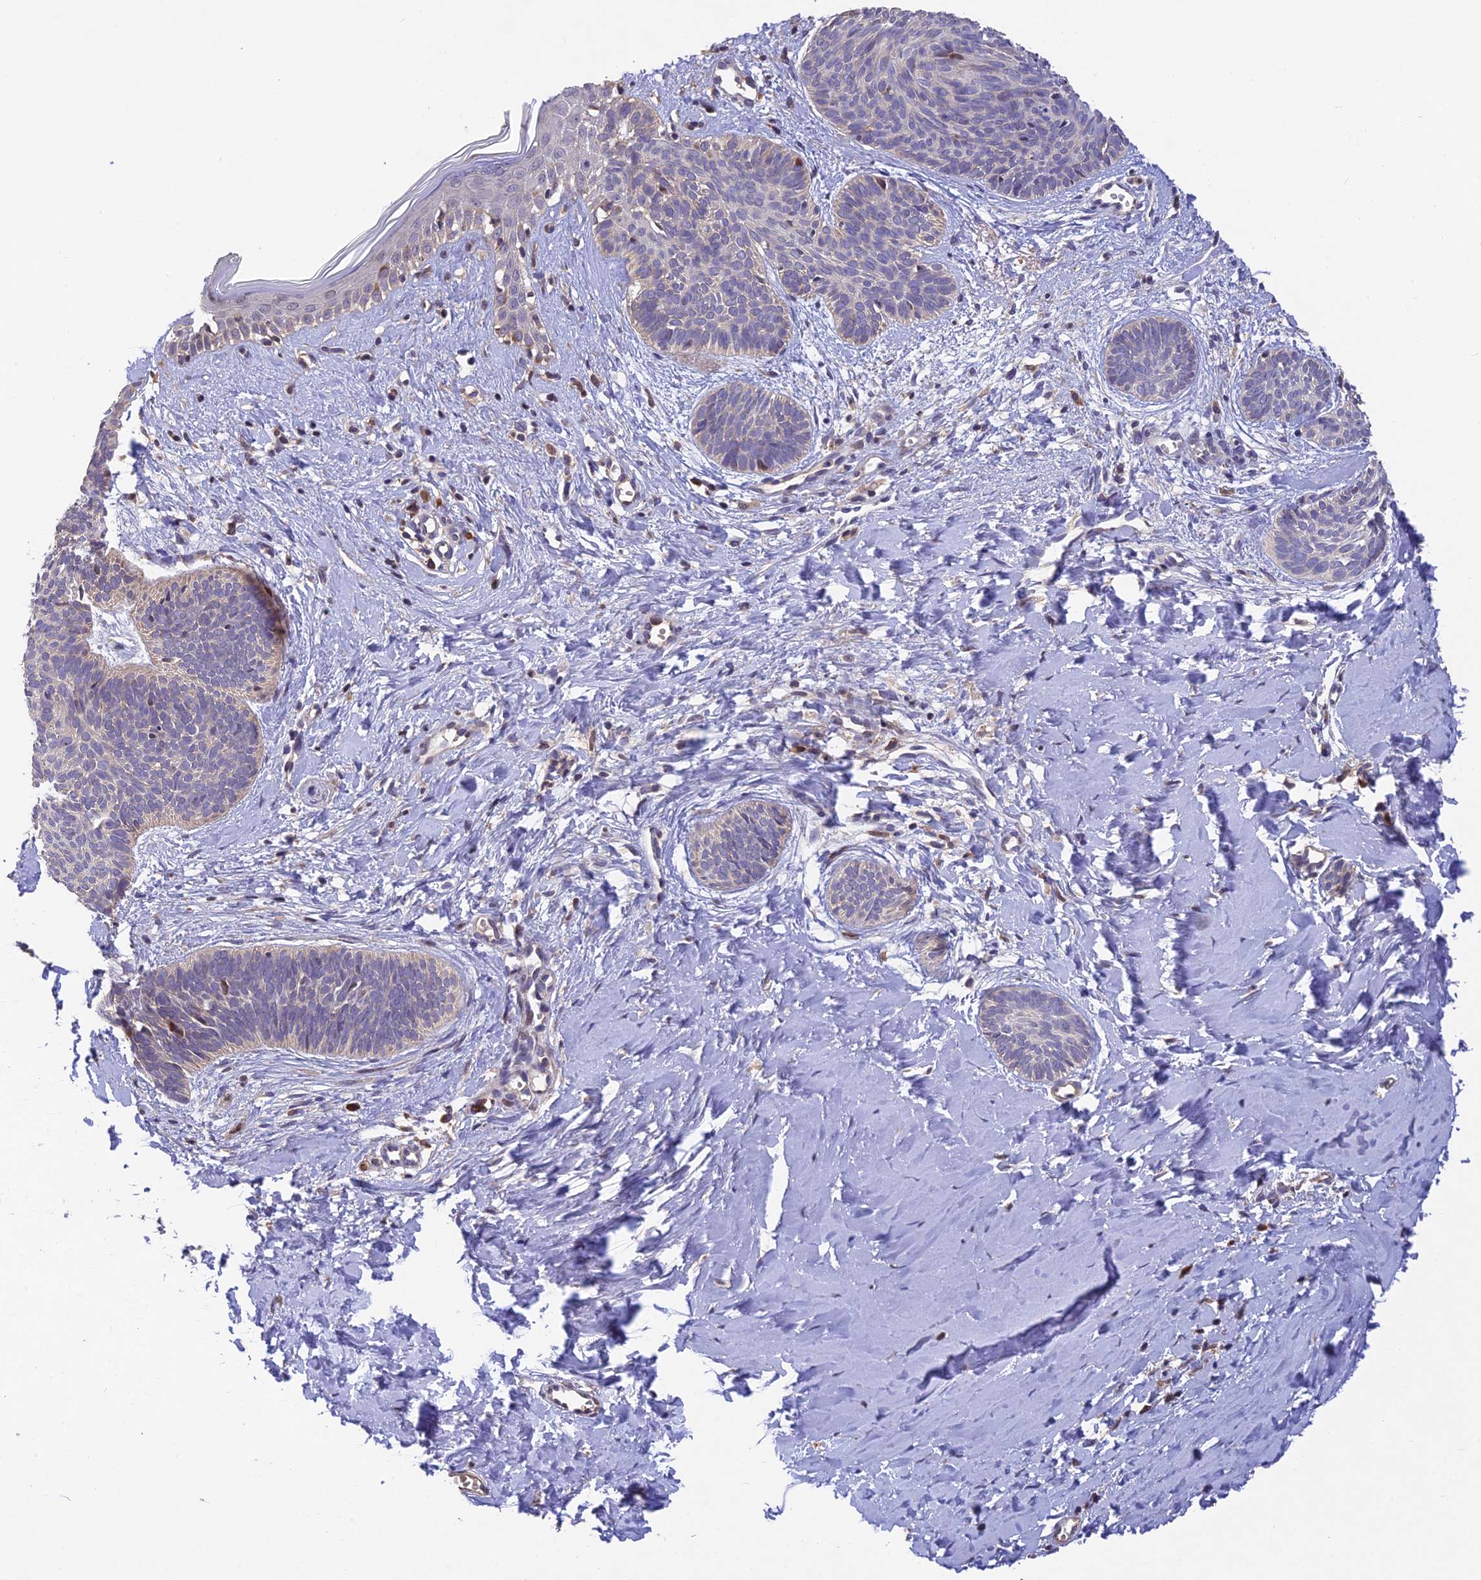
{"staining": {"intensity": "negative", "quantity": "none", "location": "none"}, "tissue": "skin cancer", "cell_type": "Tumor cells", "image_type": "cancer", "snomed": [{"axis": "morphology", "description": "Basal cell carcinoma"}, {"axis": "topography", "description": "Skin"}], "caption": "The immunohistochemistry image has no significant positivity in tumor cells of skin cancer tissue.", "gene": "DENND5B", "patient": {"sex": "female", "age": 81}}